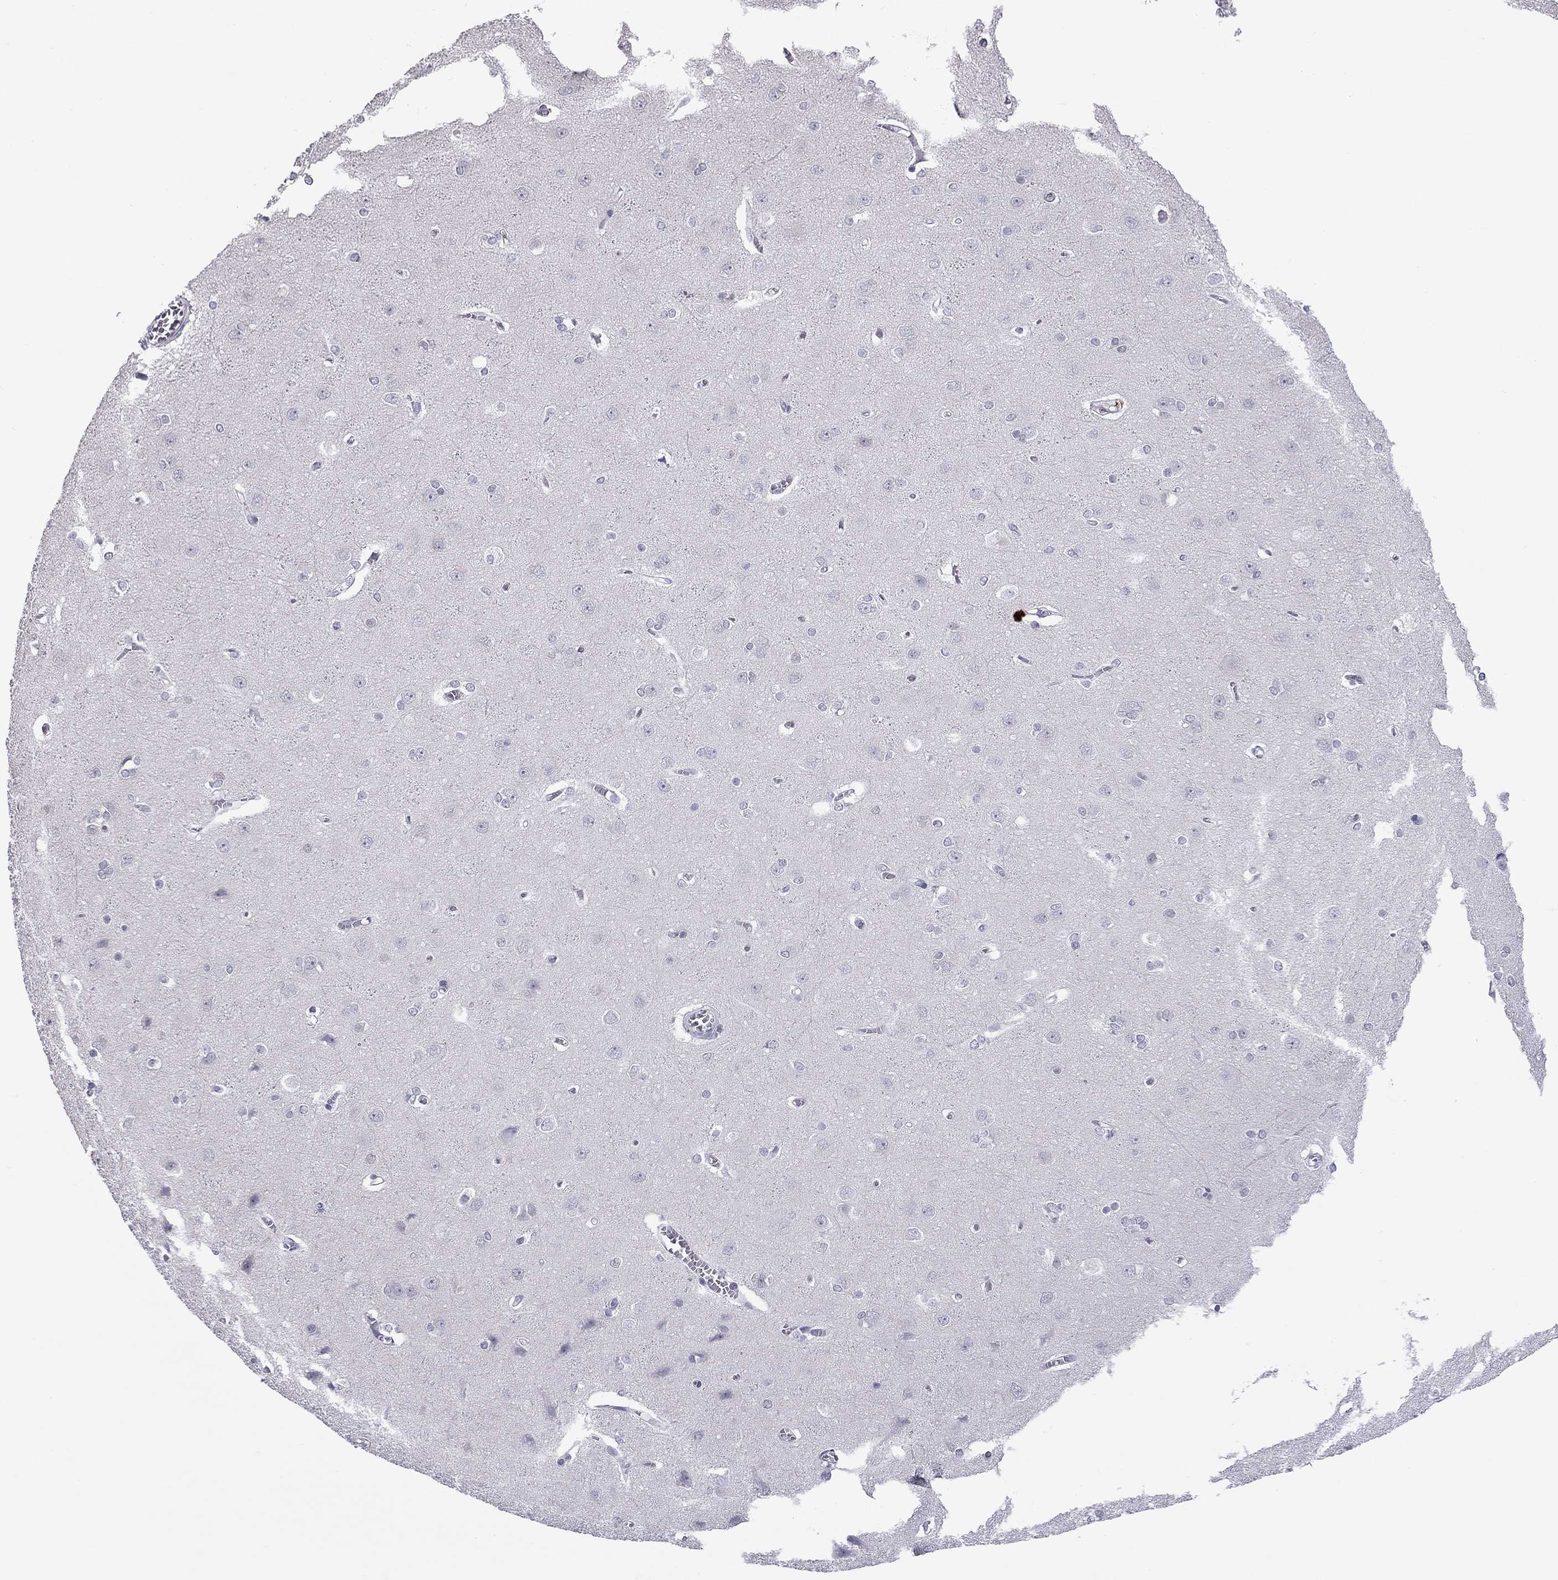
{"staining": {"intensity": "negative", "quantity": "none", "location": "none"}, "tissue": "cerebral cortex", "cell_type": "Endothelial cells", "image_type": "normal", "snomed": [{"axis": "morphology", "description": "Normal tissue, NOS"}, {"axis": "topography", "description": "Cerebral cortex"}], "caption": "IHC histopathology image of normal human cerebral cortex stained for a protein (brown), which displays no positivity in endothelial cells.", "gene": "PPP1R3A", "patient": {"sex": "male", "age": 37}}